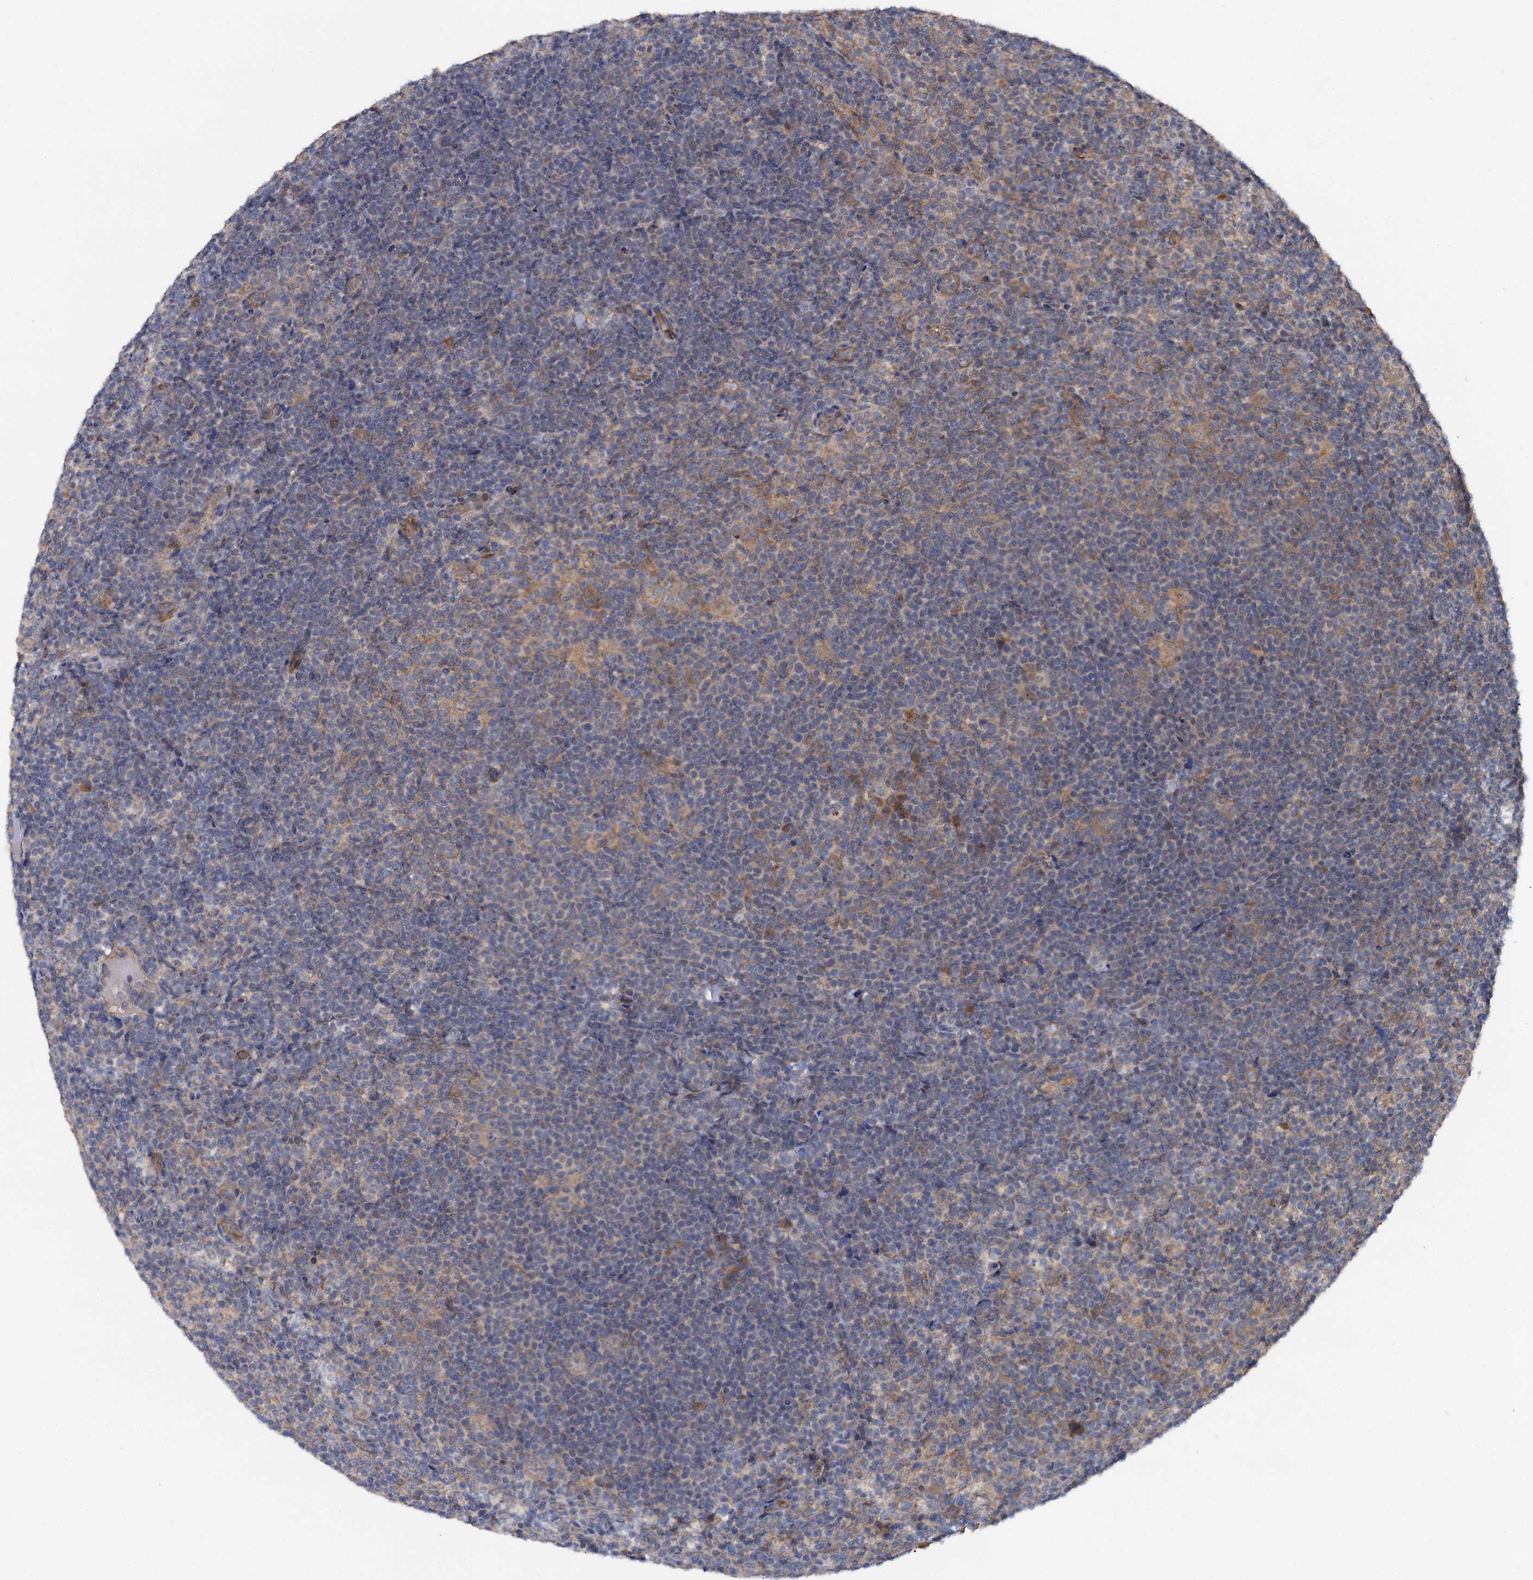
{"staining": {"intensity": "weak", "quantity": "25%-75%", "location": "cytoplasmic/membranous"}, "tissue": "lymphoma", "cell_type": "Tumor cells", "image_type": "cancer", "snomed": [{"axis": "morphology", "description": "Hodgkin's disease, NOS"}, {"axis": "topography", "description": "Lymph node"}], "caption": "The histopathology image reveals staining of lymphoma, revealing weak cytoplasmic/membranous protein positivity (brown color) within tumor cells.", "gene": "TEX9", "patient": {"sex": "female", "age": 57}}